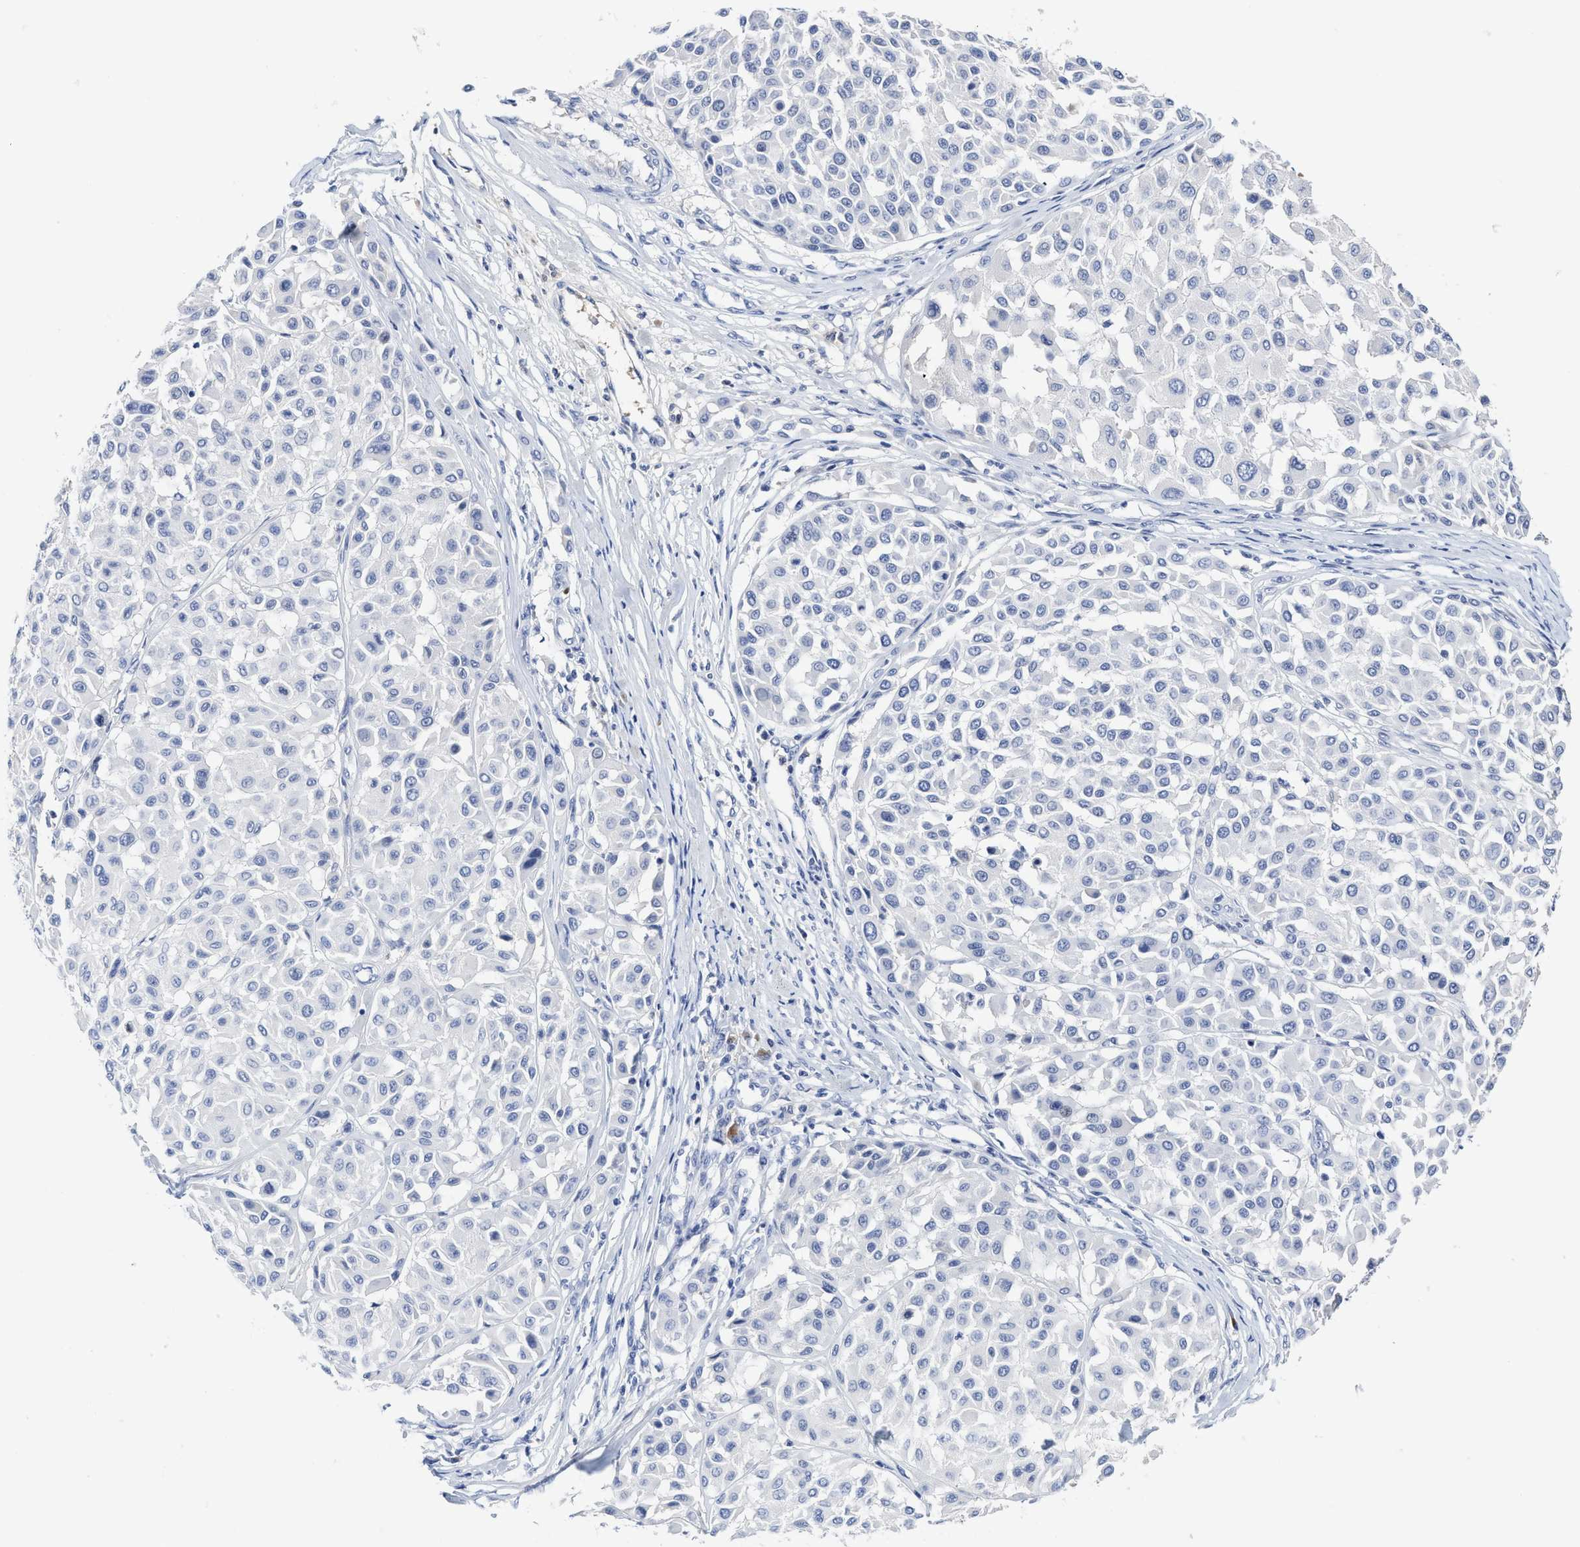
{"staining": {"intensity": "negative", "quantity": "none", "location": "none"}, "tissue": "melanoma", "cell_type": "Tumor cells", "image_type": "cancer", "snomed": [{"axis": "morphology", "description": "Malignant melanoma, Metastatic site"}, {"axis": "topography", "description": "Soft tissue"}], "caption": "High magnification brightfield microscopy of malignant melanoma (metastatic site) stained with DAB (3,3'-diaminobenzidine) (brown) and counterstained with hematoxylin (blue): tumor cells show no significant positivity.", "gene": "C2", "patient": {"sex": "male", "age": 41}}